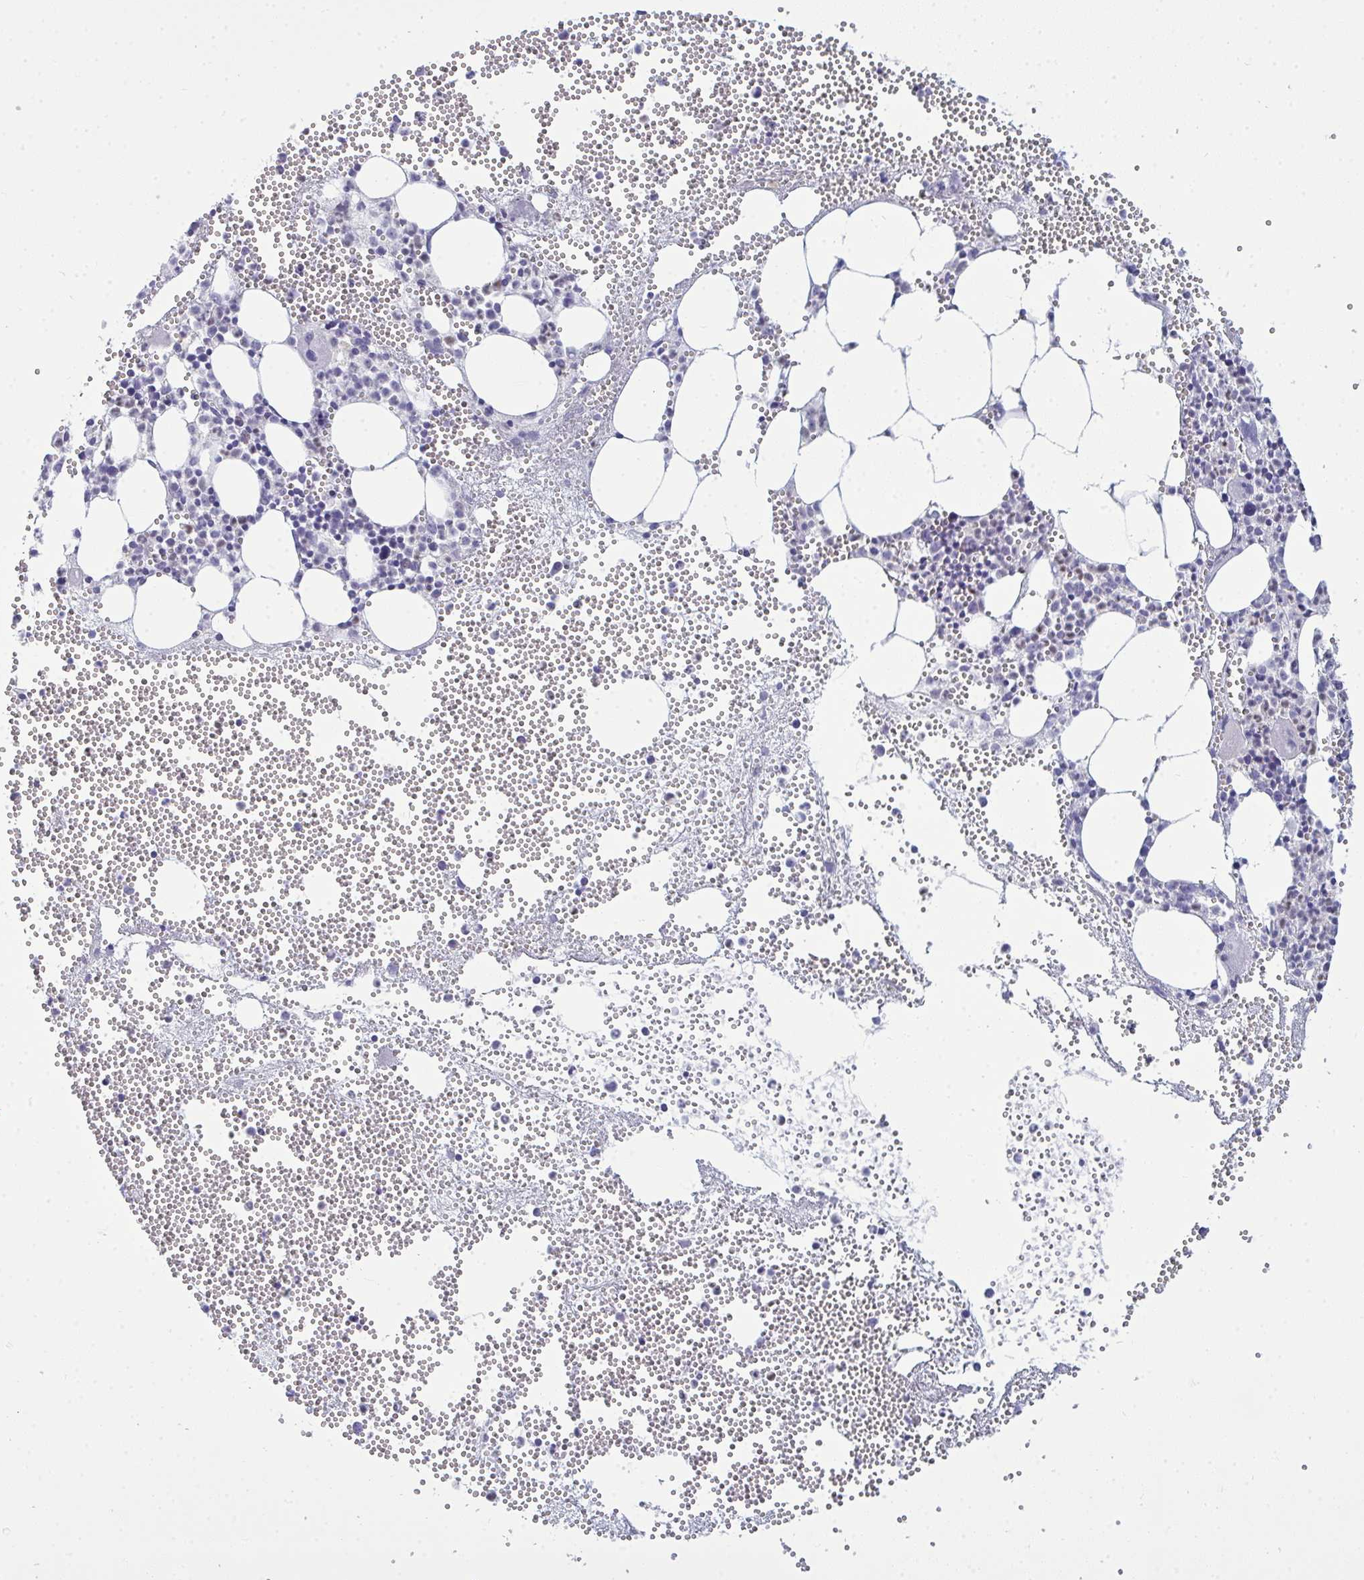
{"staining": {"intensity": "moderate", "quantity": "25%-75%", "location": "cytoplasmic/membranous"}, "tissue": "bone marrow", "cell_type": "Hematopoietic cells", "image_type": "normal", "snomed": [{"axis": "morphology", "description": "Normal tissue, NOS"}, {"axis": "topography", "description": "Bone marrow"}], "caption": "Hematopoietic cells reveal medium levels of moderate cytoplasmic/membranous expression in about 25%-75% of cells in unremarkable bone marrow. The protein of interest is stained brown, and the nuclei are stained in blue (DAB IHC with brightfield microscopy, high magnification).", "gene": "SERPINB10", "patient": {"sex": "female", "age": 57}}